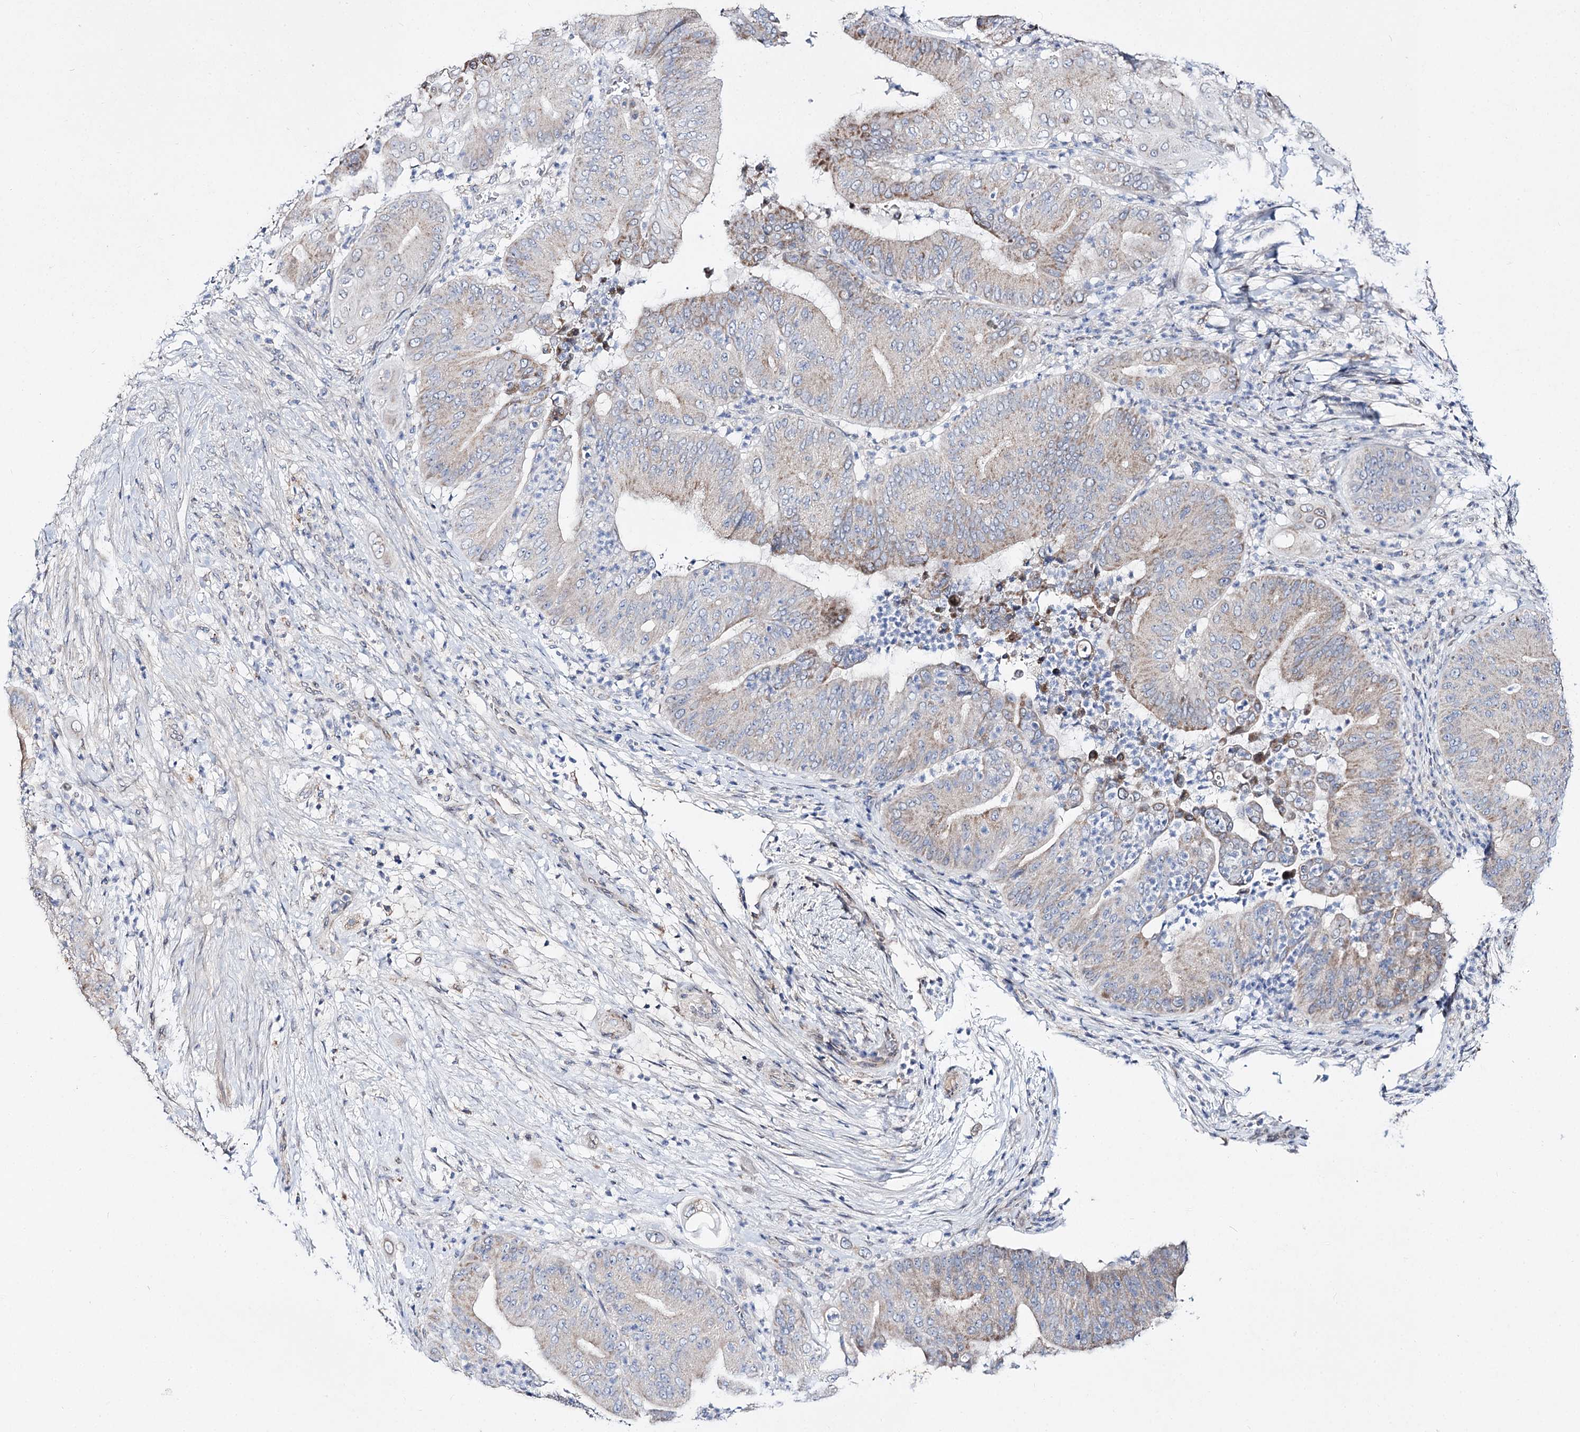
{"staining": {"intensity": "weak", "quantity": "<25%", "location": "cytoplasmic/membranous"}, "tissue": "pancreatic cancer", "cell_type": "Tumor cells", "image_type": "cancer", "snomed": [{"axis": "morphology", "description": "Adenocarcinoma, NOS"}, {"axis": "topography", "description": "Pancreas"}], "caption": "High magnification brightfield microscopy of pancreatic cancer (adenocarcinoma) stained with DAB (brown) and counterstained with hematoxylin (blue): tumor cells show no significant expression. (Stains: DAB (3,3'-diaminobenzidine) immunohistochemistry with hematoxylin counter stain, Microscopy: brightfield microscopy at high magnification).", "gene": "C11orf80", "patient": {"sex": "female", "age": 77}}